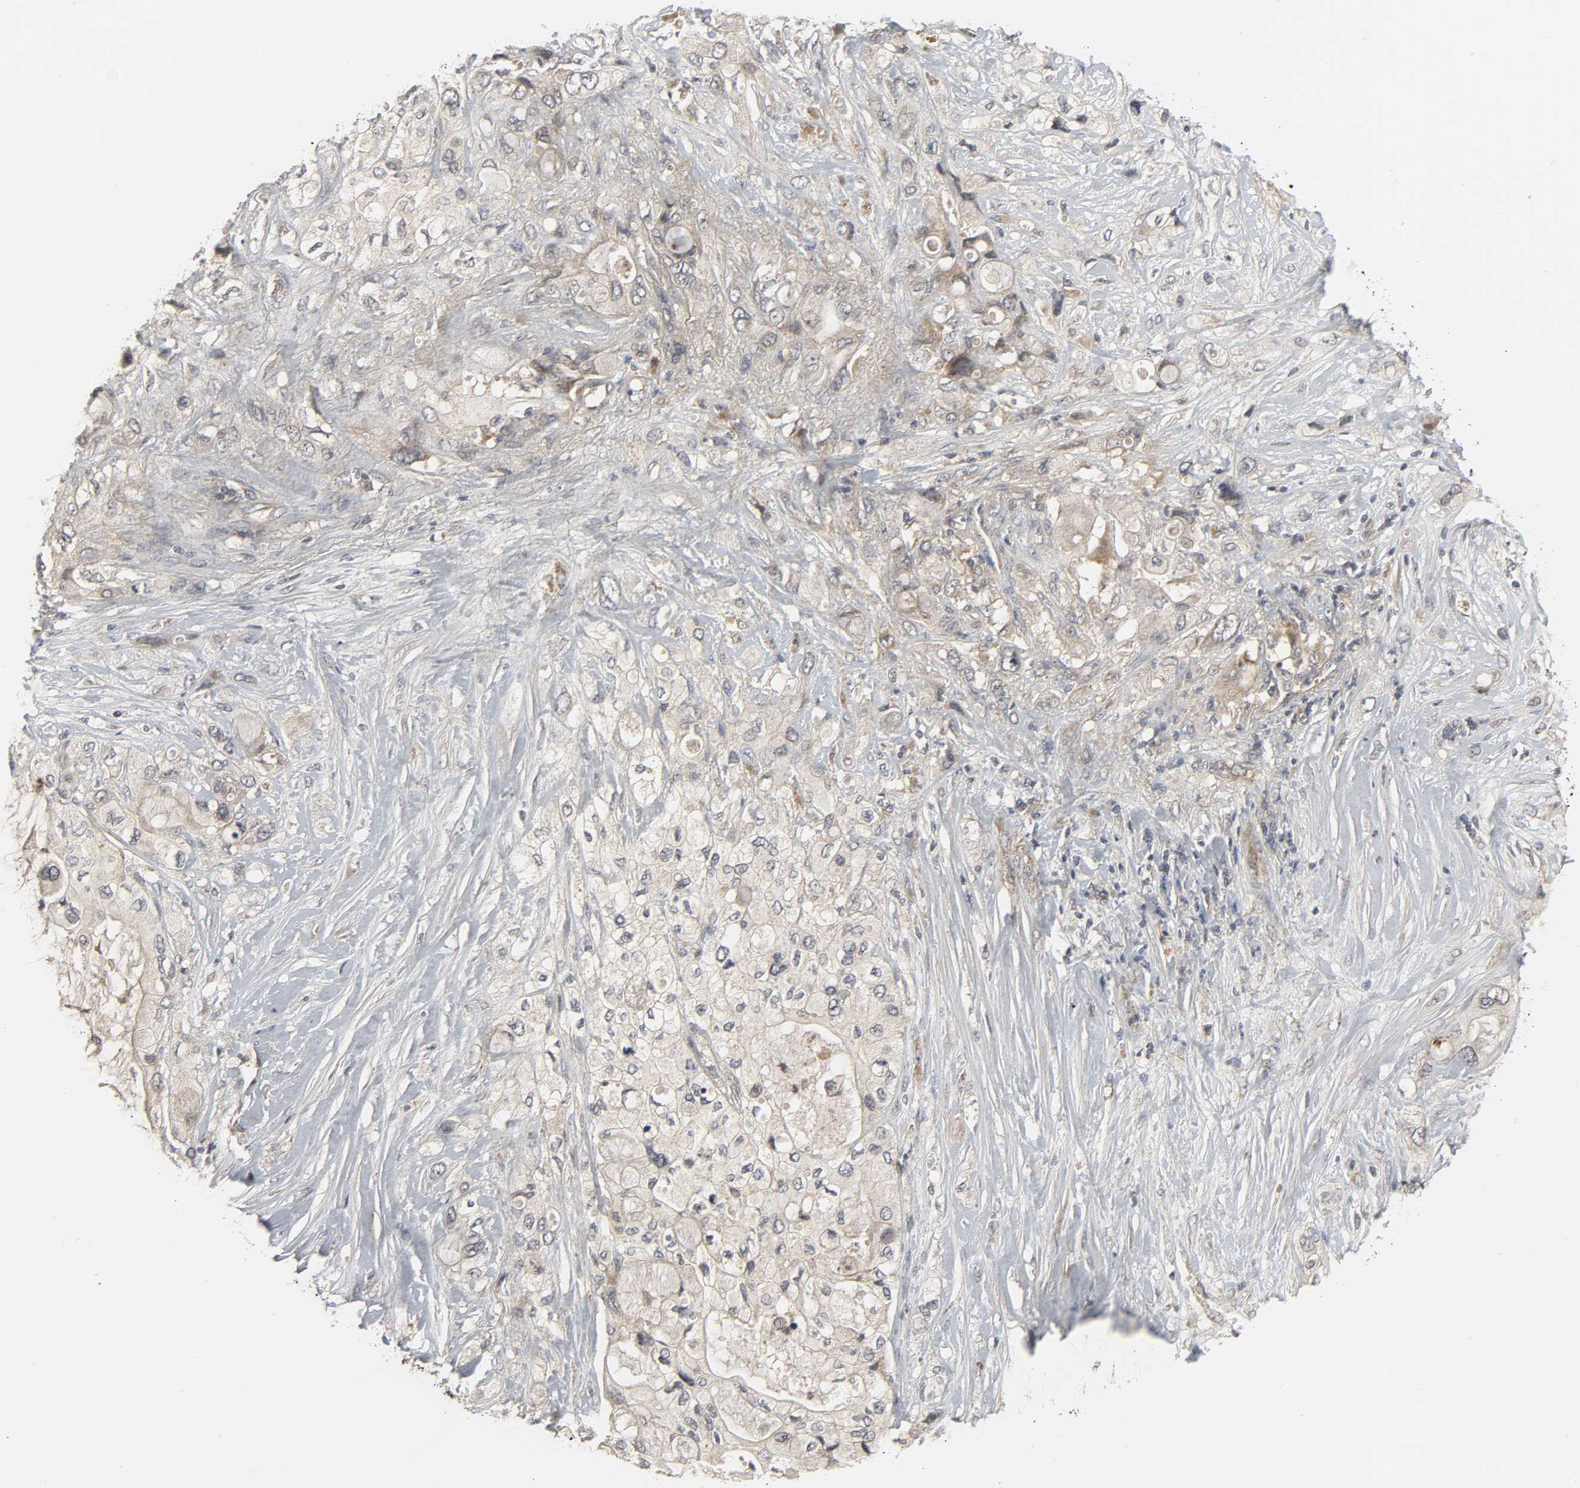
{"staining": {"intensity": "moderate", "quantity": ">75%", "location": "cytoplasmic/membranous"}, "tissue": "pancreatic cancer", "cell_type": "Tumor cells", "image_type": "cancer", "snomed": [{"axis": "morphology", "description": "Adenocarcinoma, NOS"}, {"axis": "topography", "description": "Pancreas"}], "caption": "Immunohistochemical staining of human pancreatic cancer (adenocarcinoma) shows medium levels of moderate cytoplasmic/membranous protein staining in approximately >75% of tumor cells. Using DAB (brown) and hematoxylin (blue) stains, captured at high magnification using brightfield microscopy.", "gene": "CLIP1", "patient": {"sex": "female", "age": 59}}